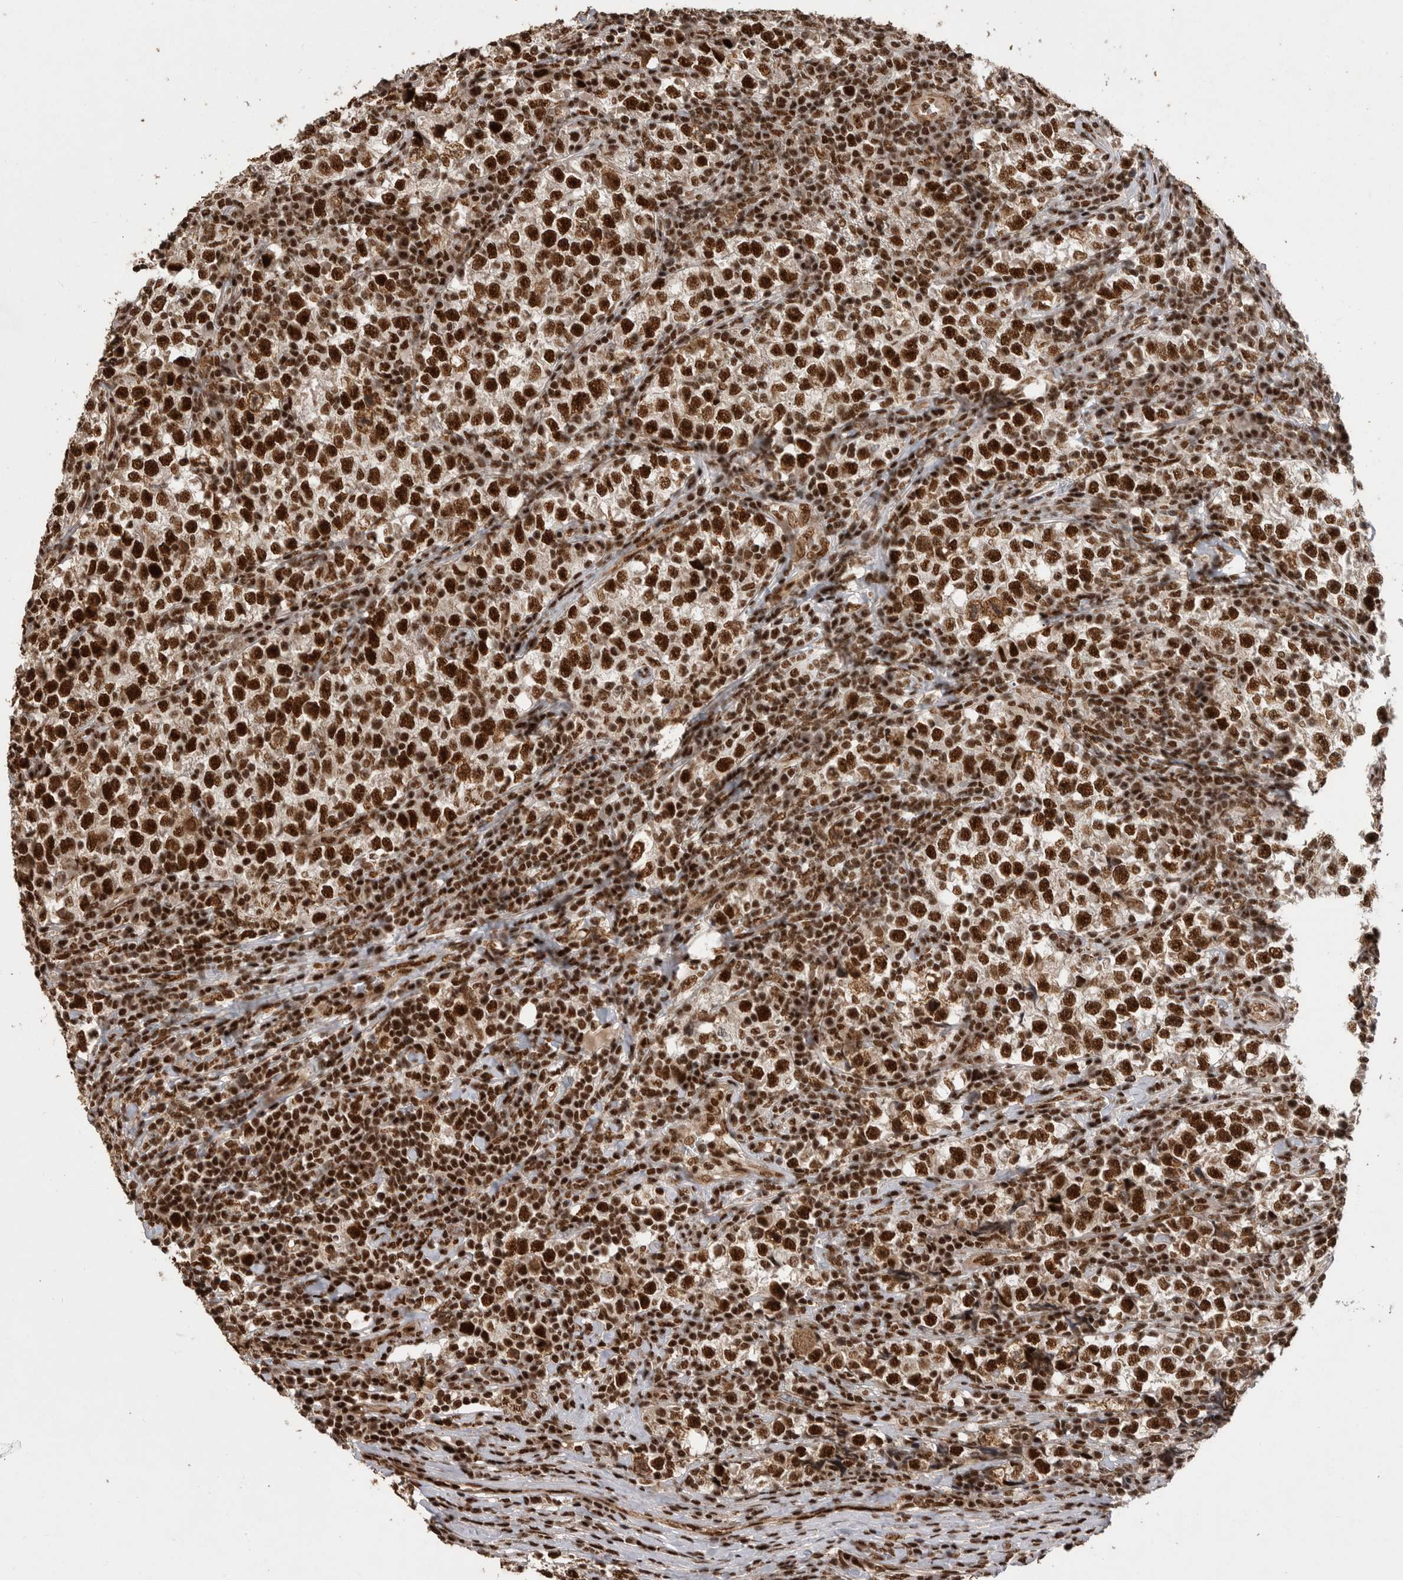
{"staining": {"intensity": "strong", "quantity": ">75%", "location": "nuclear"}, "tissue": "testis cancer", "cell_type": "Tumor cells", "image_type": "cancer", "snomed": [{"axis": "morphology", "description": "Normal tissue, NOS"}, {"axis": "morphology", "description": "Seminoma, NOS"}, {"axis": "topography", "description": "Testis"}], "caption": "Immunohistochemical staining of seminoma (testis) displays high levels of strong nuclear expression in approximately >75% of tumor cells.", "gene": "PPP1R8", "patient": {"sex": "male", "age": 43}}